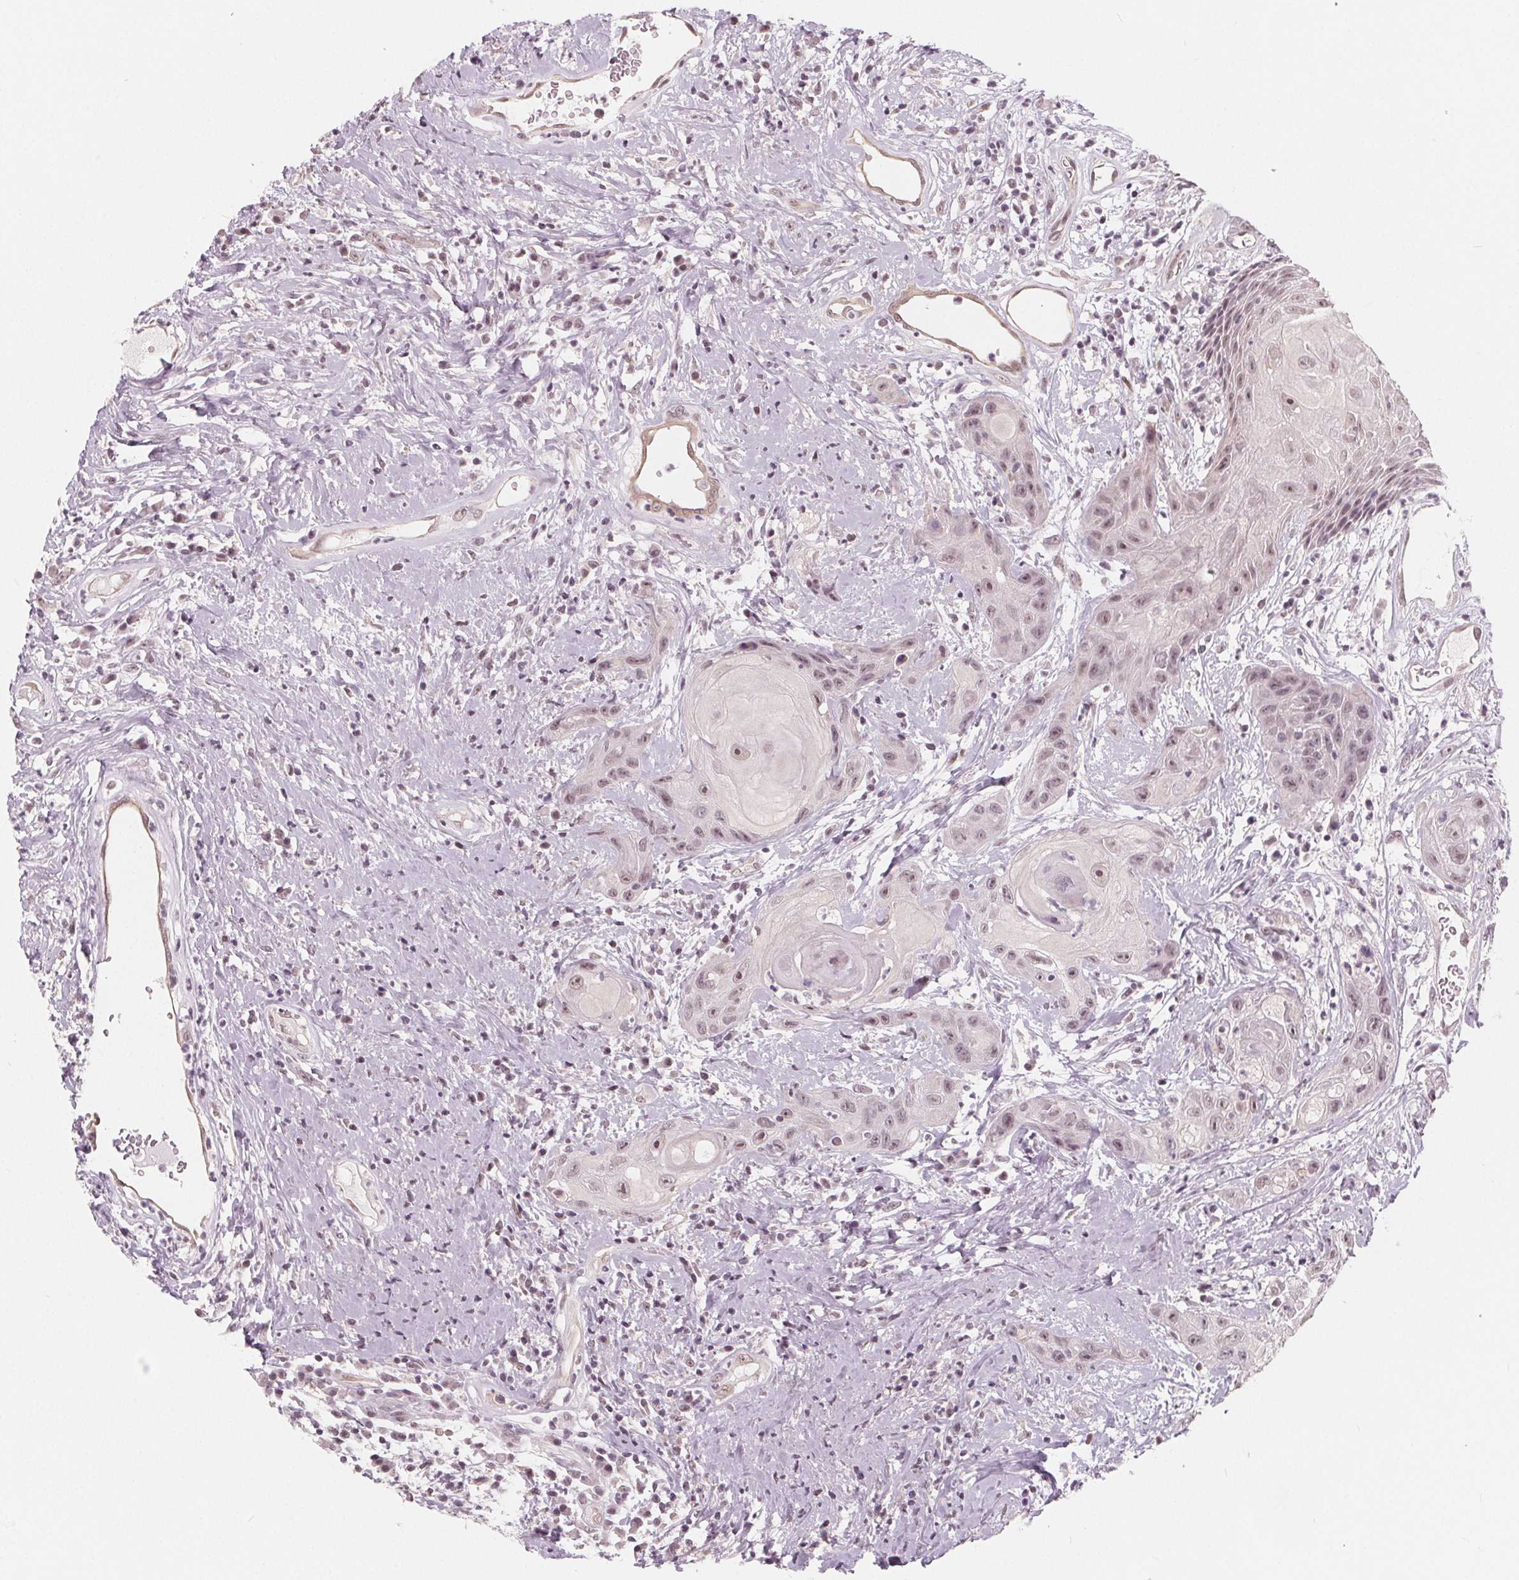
{"staining": {"intensity": "weak", "quantity": ">75%", "location": "nuclear"}, "tissue": "head and neck cancer", "cell_type": "Tumor cells", "image_type": "cancer", "snomed": [{"axis": "morphology", "description": "Squamous cell carcinoma, NOS"}, {"axis": "topography", "description": "Head-Neck"}], "caption": "DAB immunohistochemical staining of head and neck cancer displays weak nuclear protein expression in approximately >75% of tumor cells. Using DAB (brown) and hematoxylin (blue) stains, captured at high magnification using brightfield microscopy.", "gene": "NUP210L", "patient": {"sex": "male", "age": 57}}